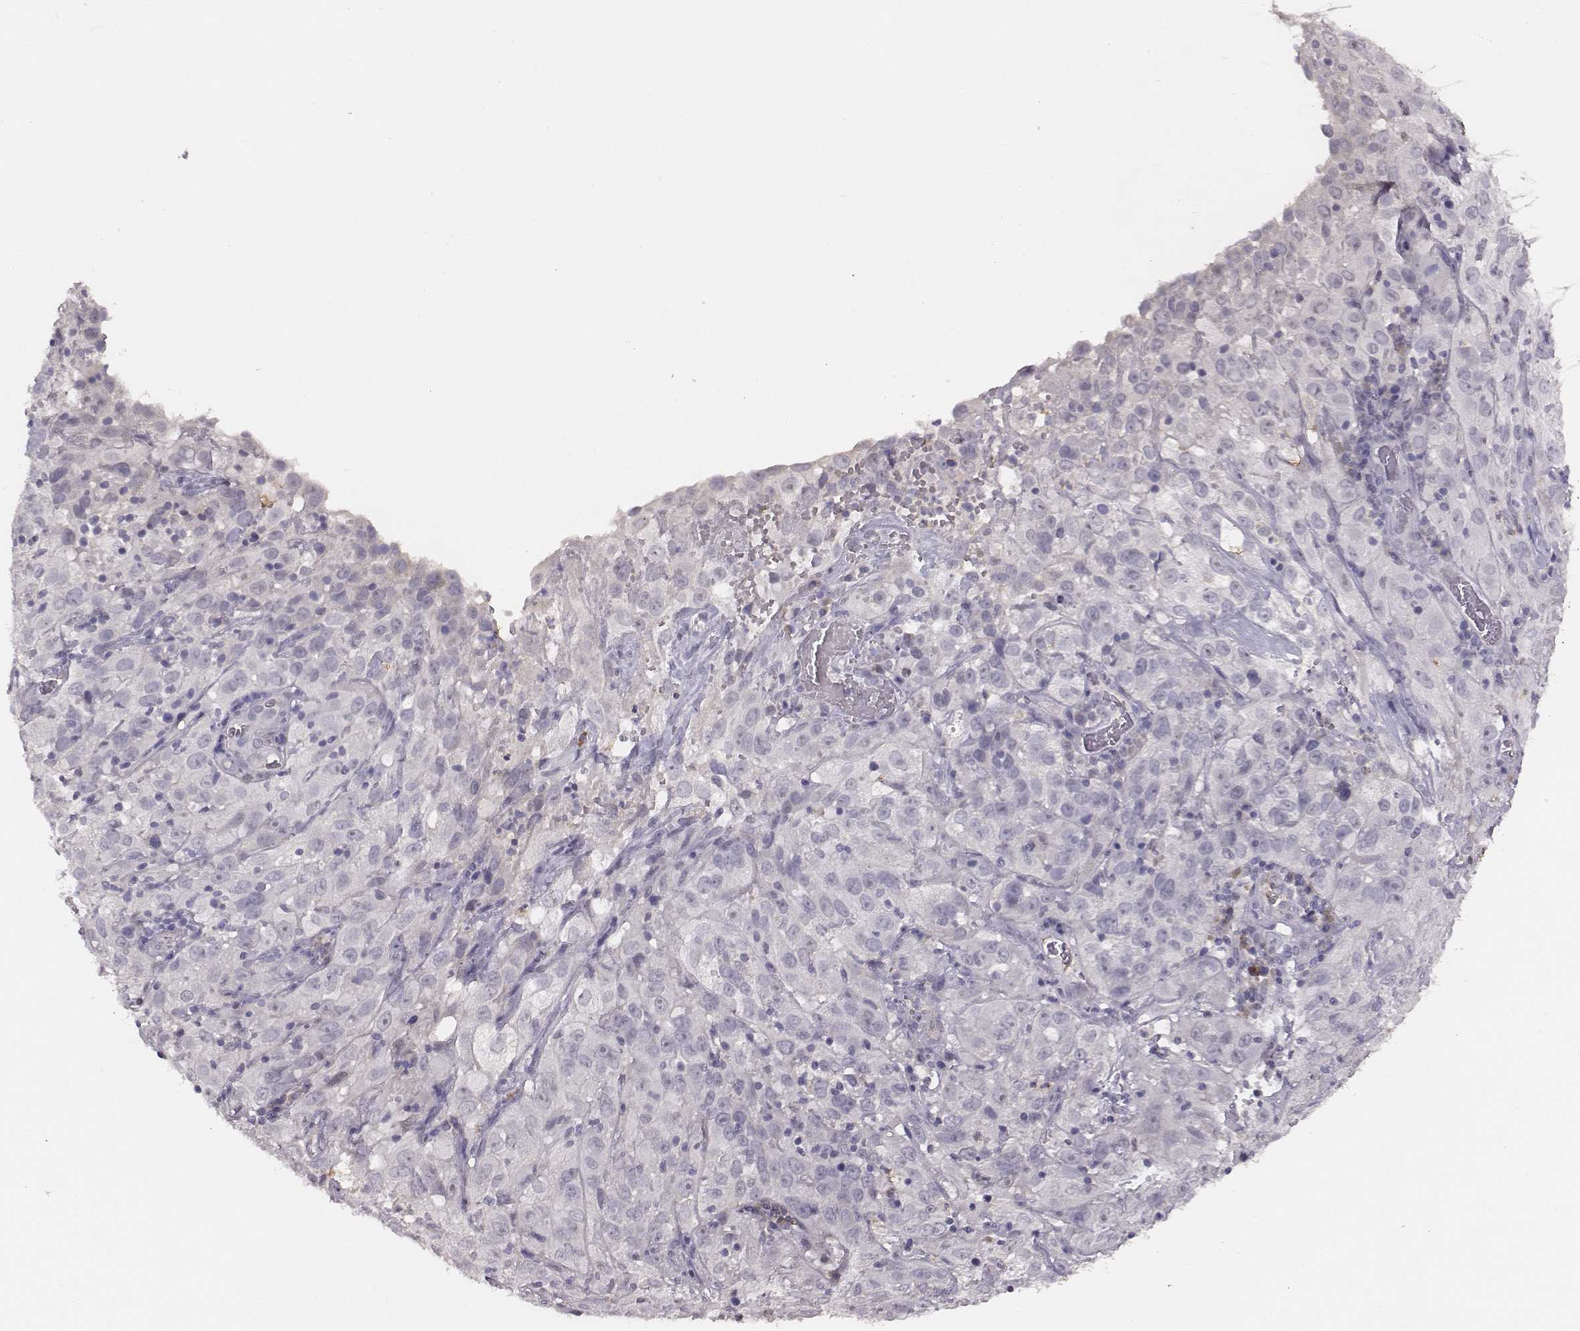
{"staining": {"intensity": "negative", "quantity": "none", "location": "none"}, "tissue": "cervical cancer", "cell_type": "Tumor cells", "image_type": "cancer", "snomed": [{"axis": "morphology", "description": "Squamous cell carcinoma, NOS"}, {"axis": "topography", "description": "Cervix"}], "caption": "The immunohistochemistry histopathology image has no significant positivity in tumor cells of cervical squamous cell carcinoma tissue.", "gene": "SLC22A6", "patient": {"sex": "female", "age": 32}}